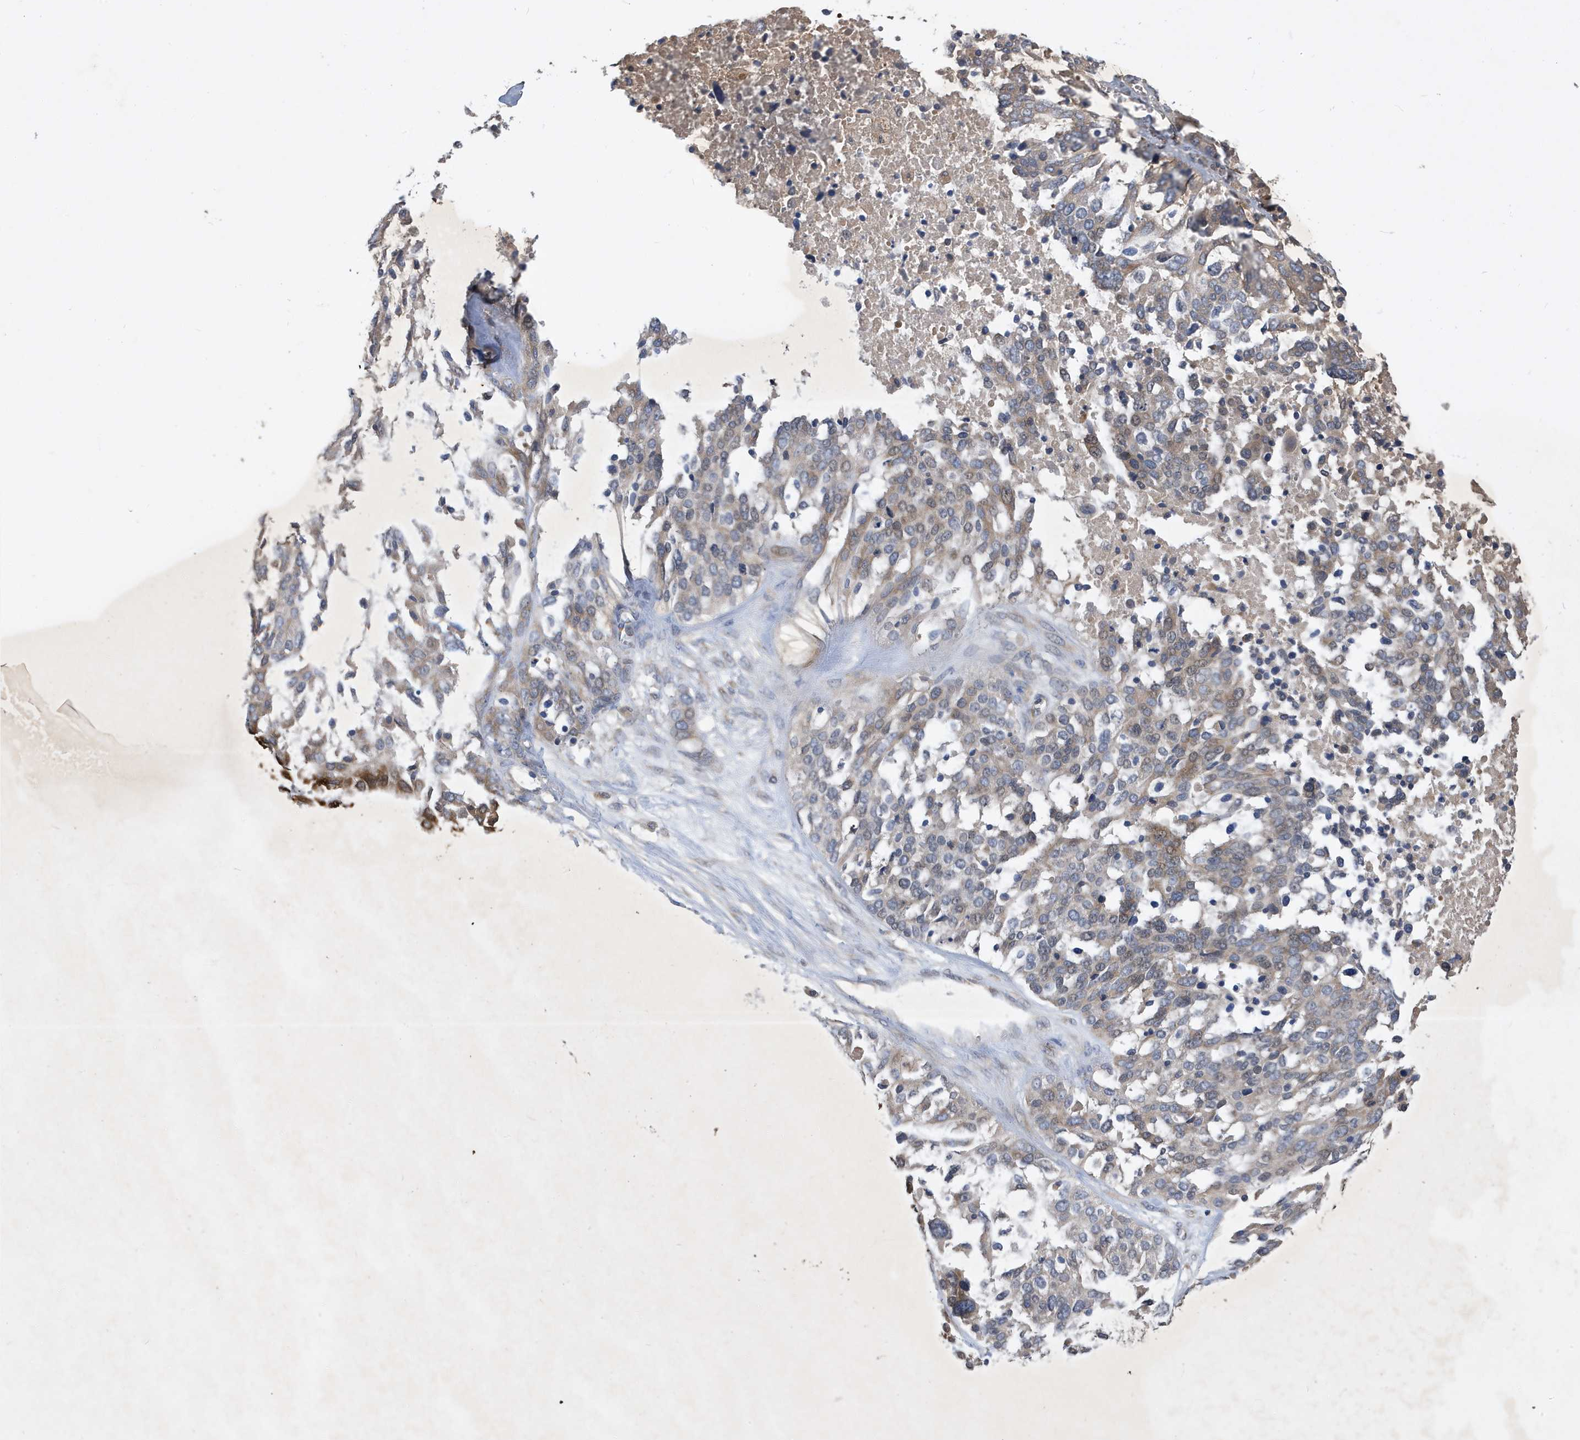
{"staining": {"intensity": "weak", "quantity": "<25%", "location": "cytoplasmic/membranous"}, "tissue": "ovarian cancer", "cell_type": "Tumor cells", "image_type": "cancer", "snomed": [{"axis": "morphology", "description": "Cystadenocarcinoma, serous, NOS"}, {"axis": "topography", "description": "Ovary"}], "caption": "Immunohistochemistry image of human ovarian cancer (serous cystadenocarcinoma) stained for a protein (brown), which reveals no staining in tumor cells.", "gene": "LAPTM4A", "patient": {"sex": "female", "age": 44}}